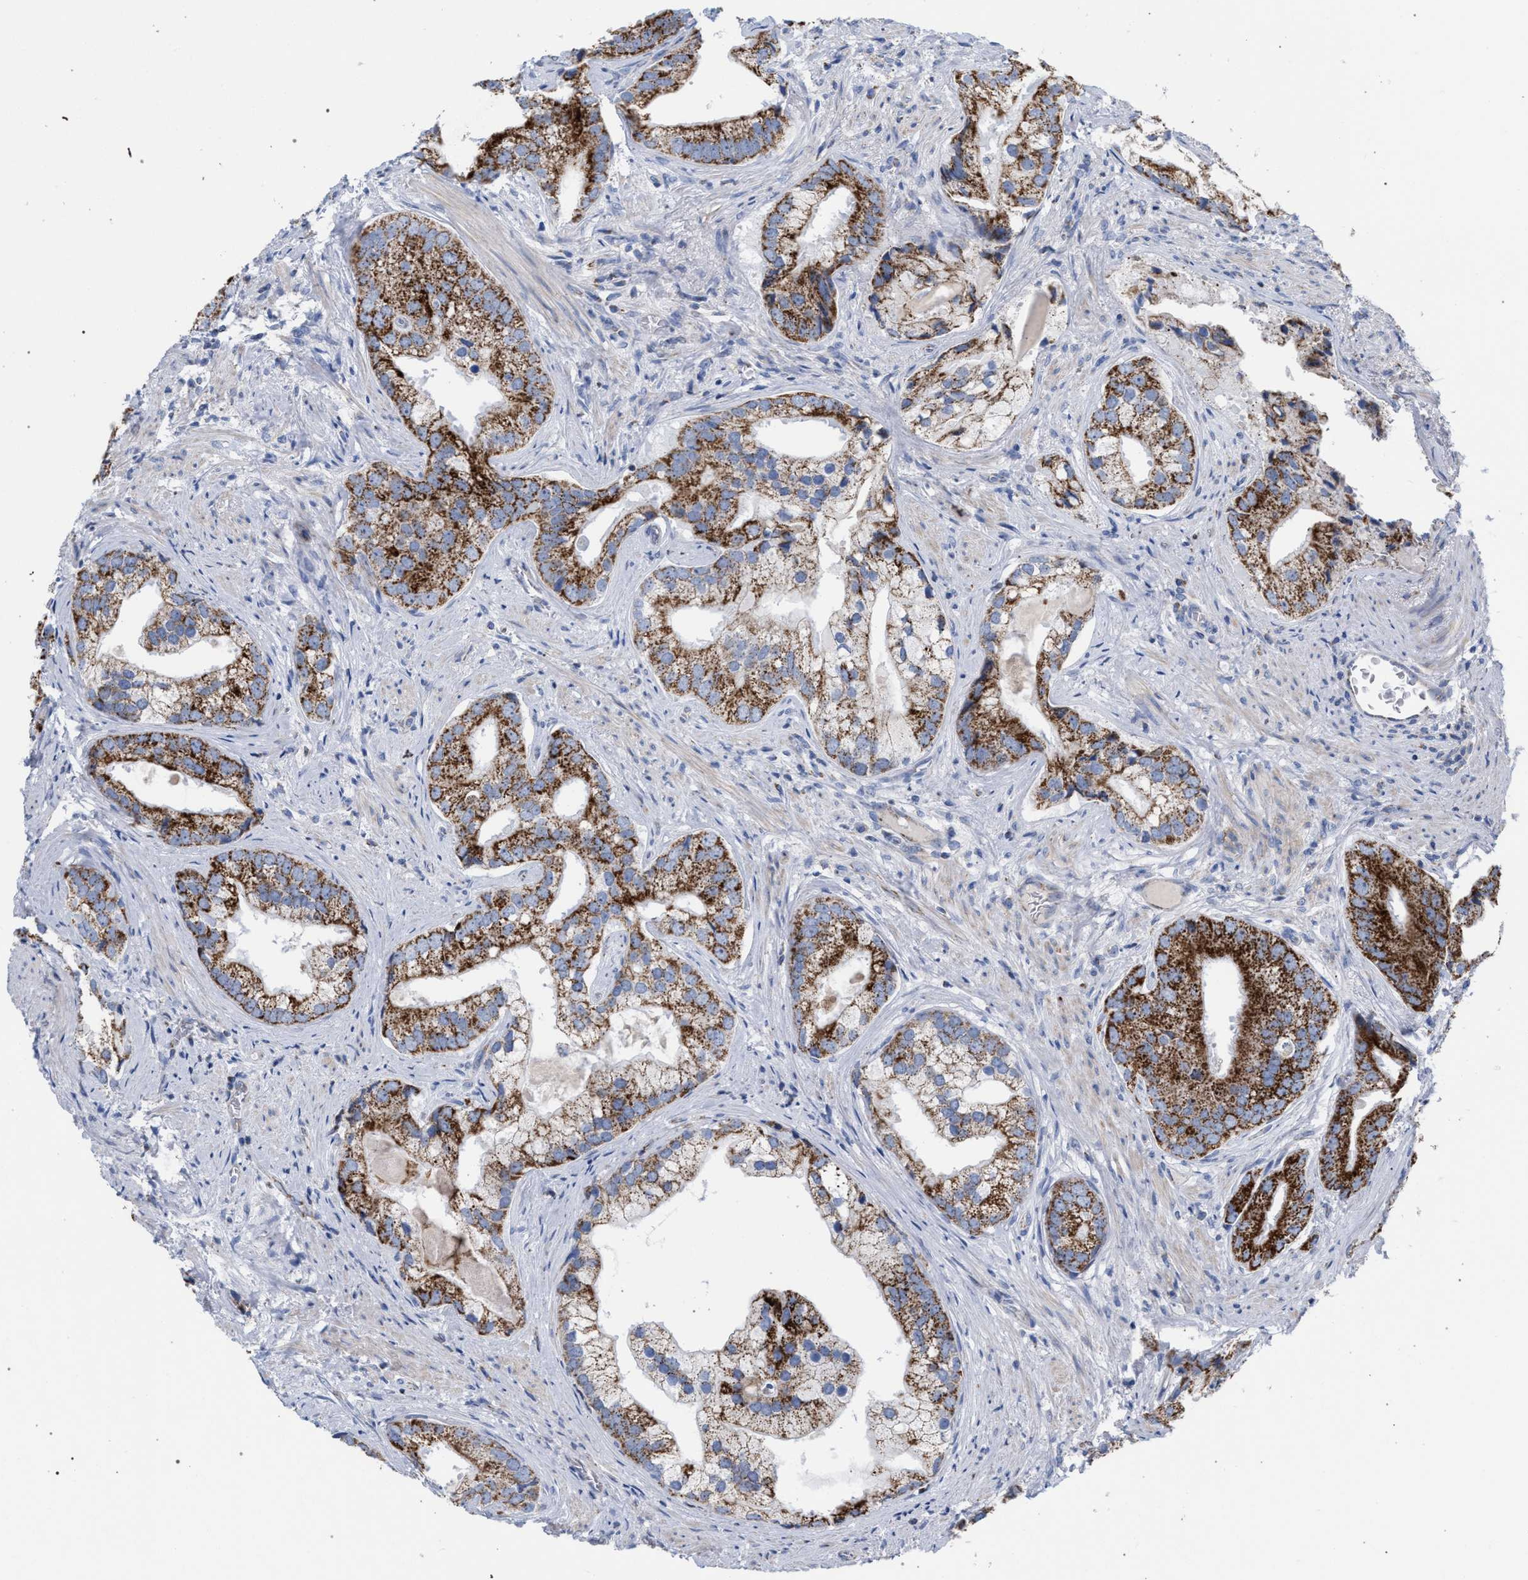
{"staining": {"intensity": "strong", "quantity": ">75%", "location": "cytoplasmic/membranous"}, "tissue": "prostate cancer", "cell_type": "Tumor cells", "image_type": "cancer", "snomed": [{"axis": "morphology", "description": "Adenocarcinoma, Low grade"}, {"axis": "topography", "description": "Prostate"}], "caption": "Protein expression analysis of human prostate cancer (low-grade adenocarcinoma) reveals strong cytoplasmic/membranous expression in approximately >75% of tumor cells.", "gene": "ECI2", "patient": {"sex": "male", "age": 71}}